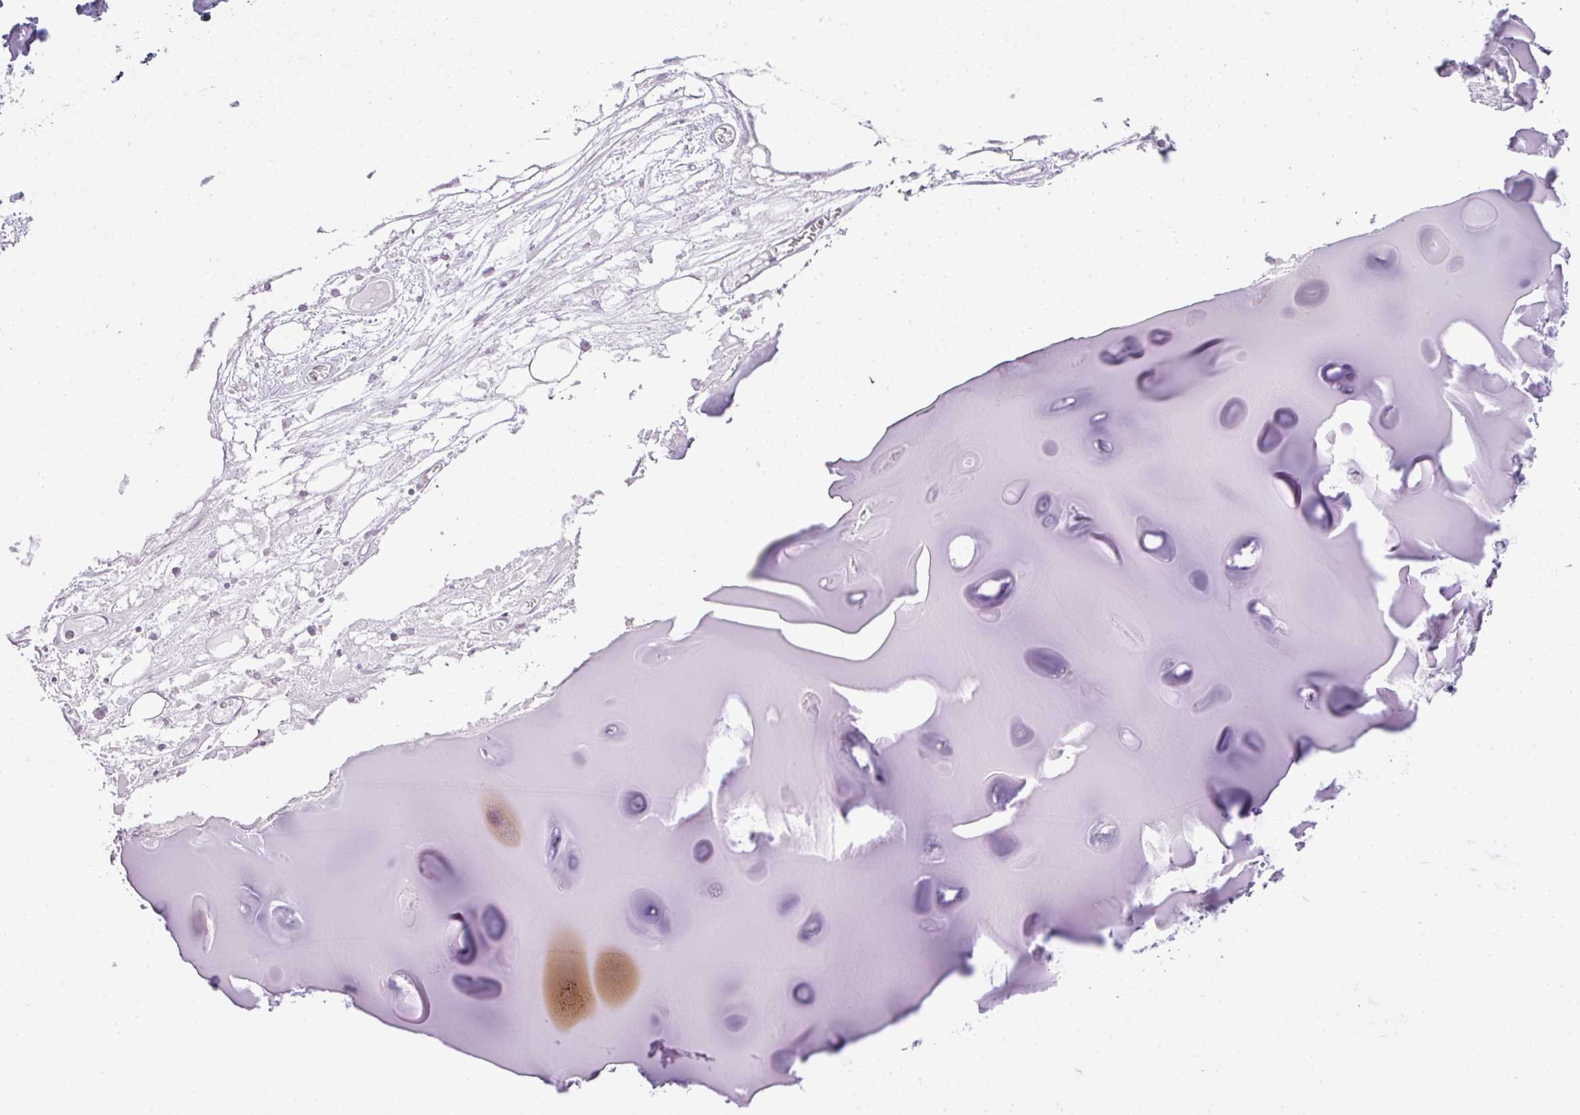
{"staining": {"intensity": "negative", "quantity": "none", "location": "none"}, "tissue": "adipose tissue", "cell_type": "Adipocytes", "image_type": "normal", "snomed": [{"axis": "morphology", "description": "Normal tissue, NOS"}, {"axis": "topography", "description": "Cartilage tissue"}], "caption": "Immunohistochemical staining of normal adipose tissue demonstrates no significant expression in adipocytes.", "gene": "TNP1", "patient": {"sex": "male", "age": 57}}